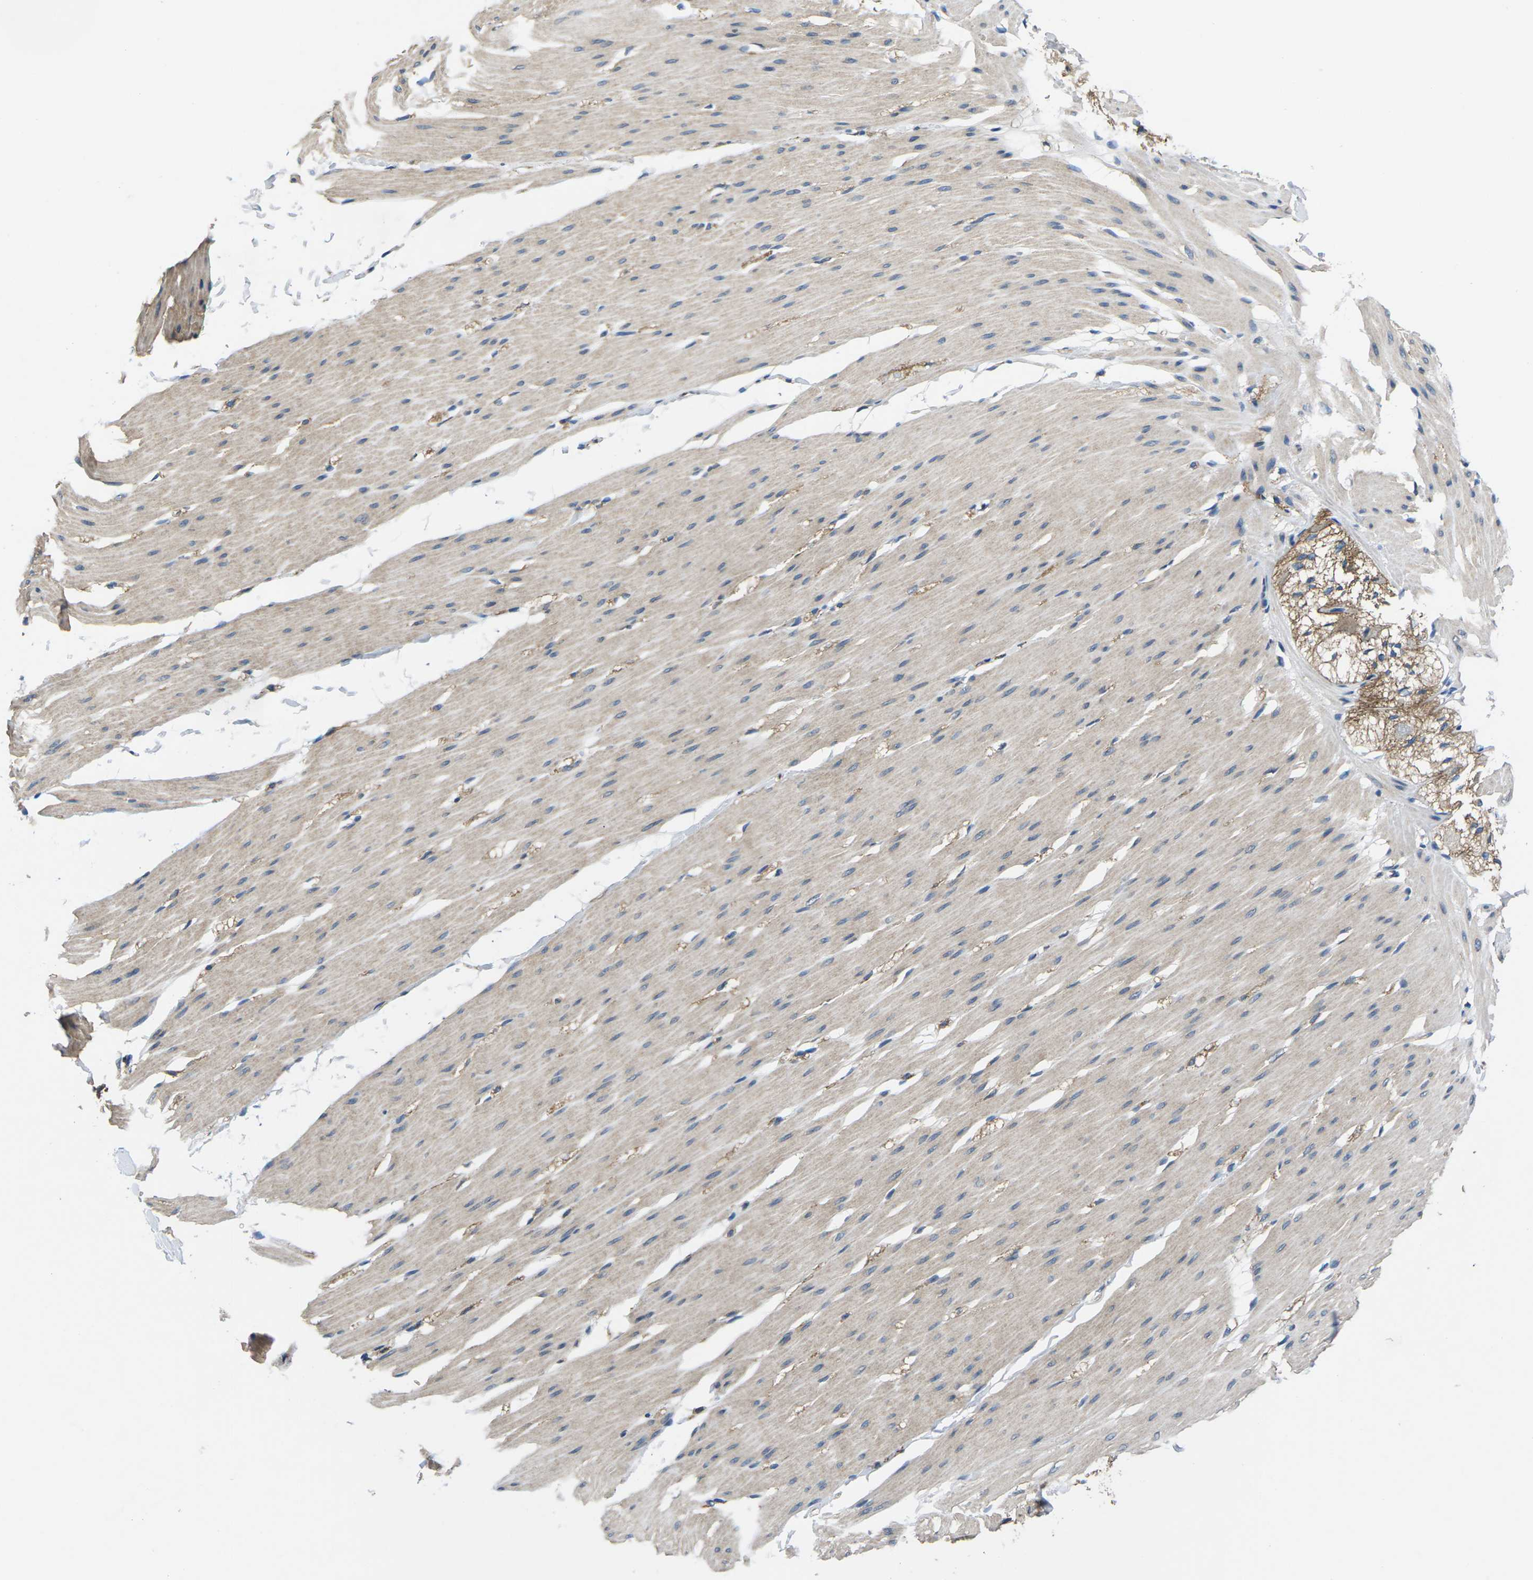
{"staining": {"intensity": "weak", "quantity": "25%-75%", "location": "cytoplasmic/membranous"}, "tissue": "smooth muscle", "cell_type": "Smooth muscle cells", "image_type": "normal", "snomed": [{"axis": "morphology", "description": "Normal tissue, NOS"}, {"axis": "topography", "description": "Smooth muscle"}, {"axis": "topography", "description": "Colon"}], "caption": "High-power microscopy captured an immunohistochemistry (IHC) histopathology image of benign smooth muscle, revealing weak cytoplasmic/membranous positivity in about 25%-75% of smooth muscle cells.", "gene": "CTNND1", "patient": {"sex": "male", "age": 67}}